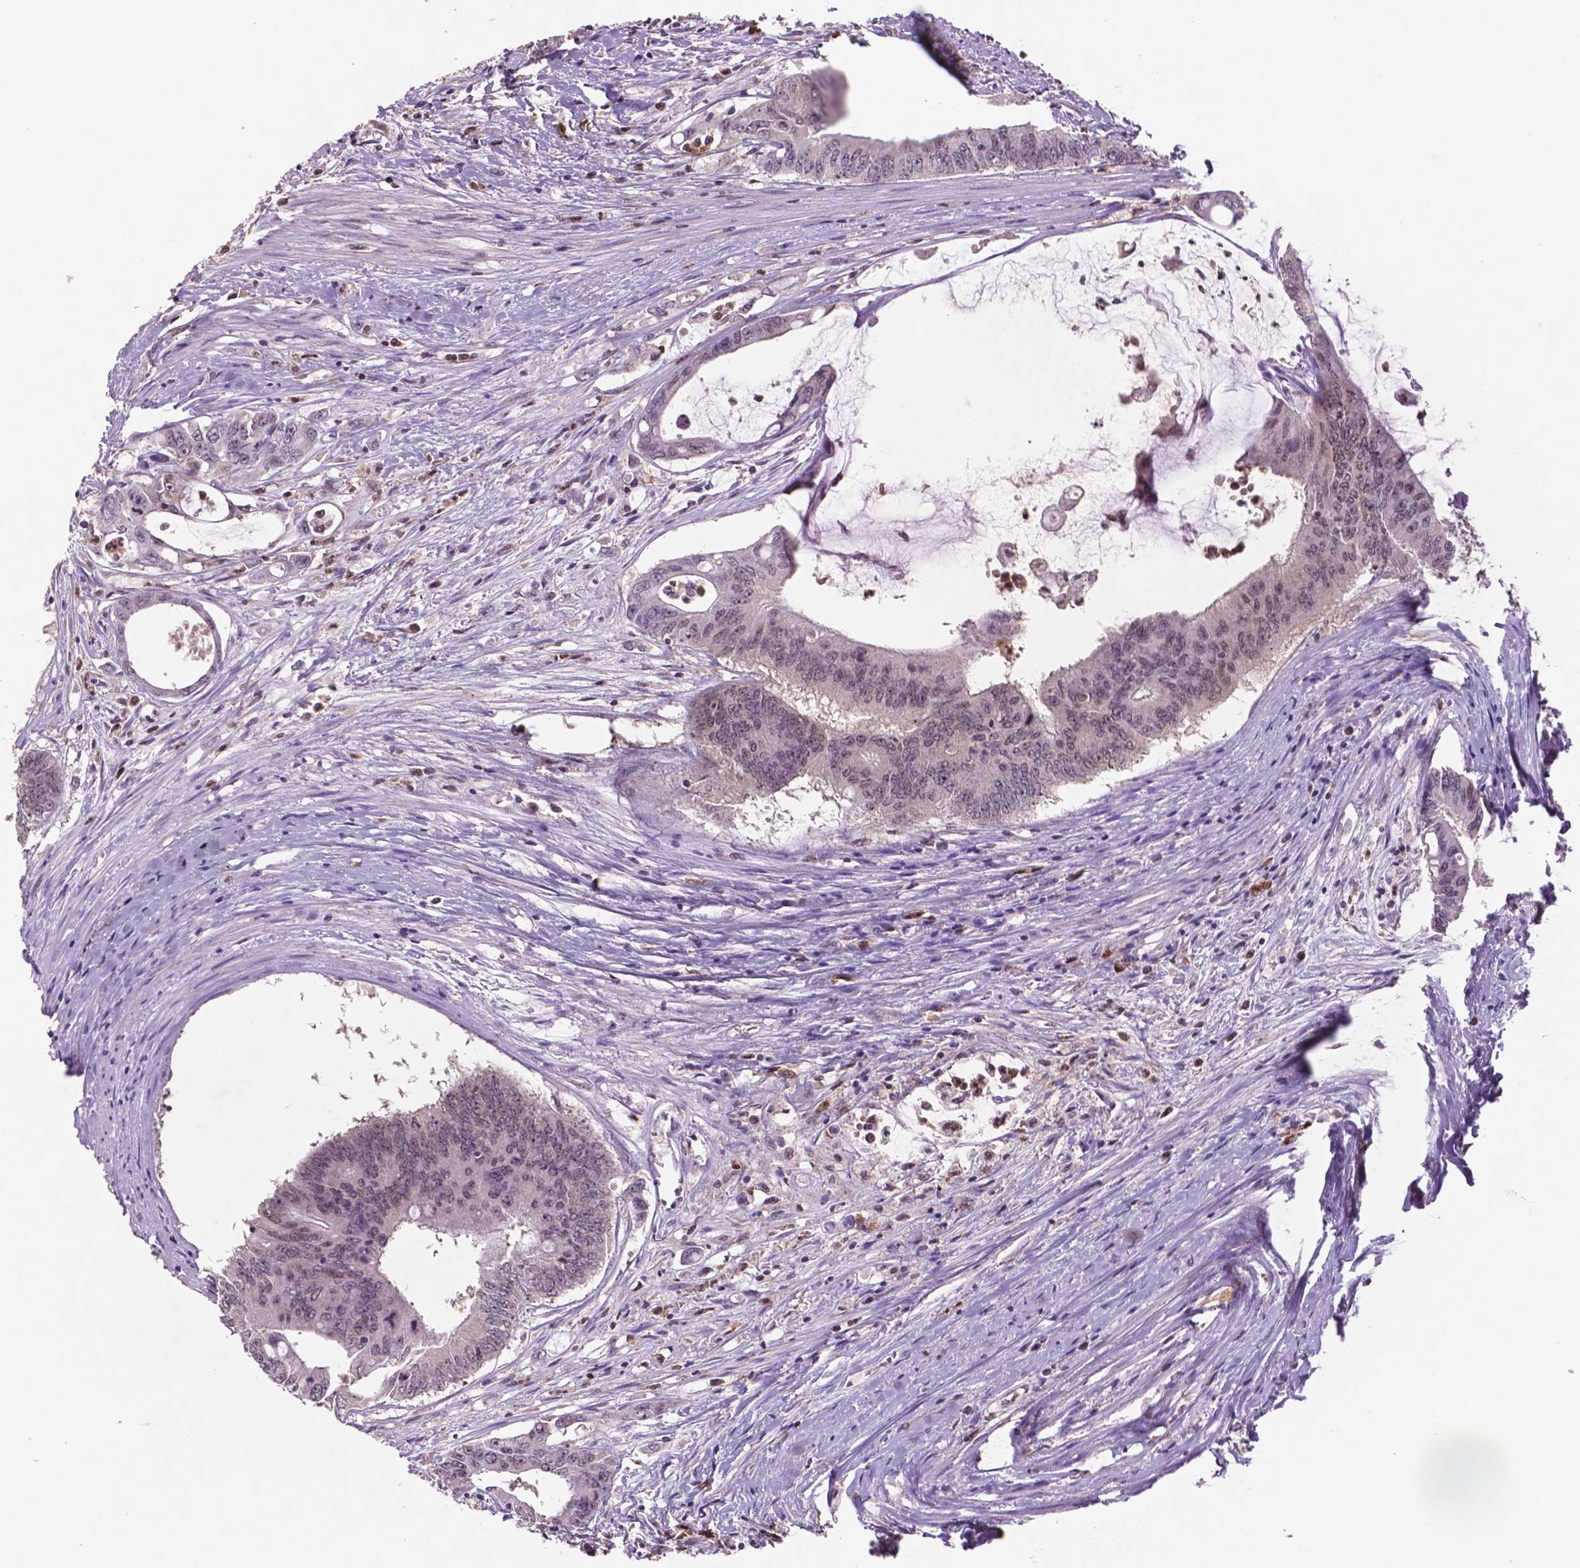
{"staining": {"intensity": "negative", "quantity": "none", "location": "none"}, "tissue": "colorectal cancer", "cell_type": "Tumor cells", "image_type": "cancer", "snomed": [{"axis": "morphology", "description": "Adenocarcinoma, NOS"}, {"axis": "topography", "description": "Rectum"}], "caption": "Protein analysis of colorectal adenocarcinoma exhibits no significant positivity in tumor cells.", "gene": "GLRX", "patient": {"sex": "male", "age": 59}}